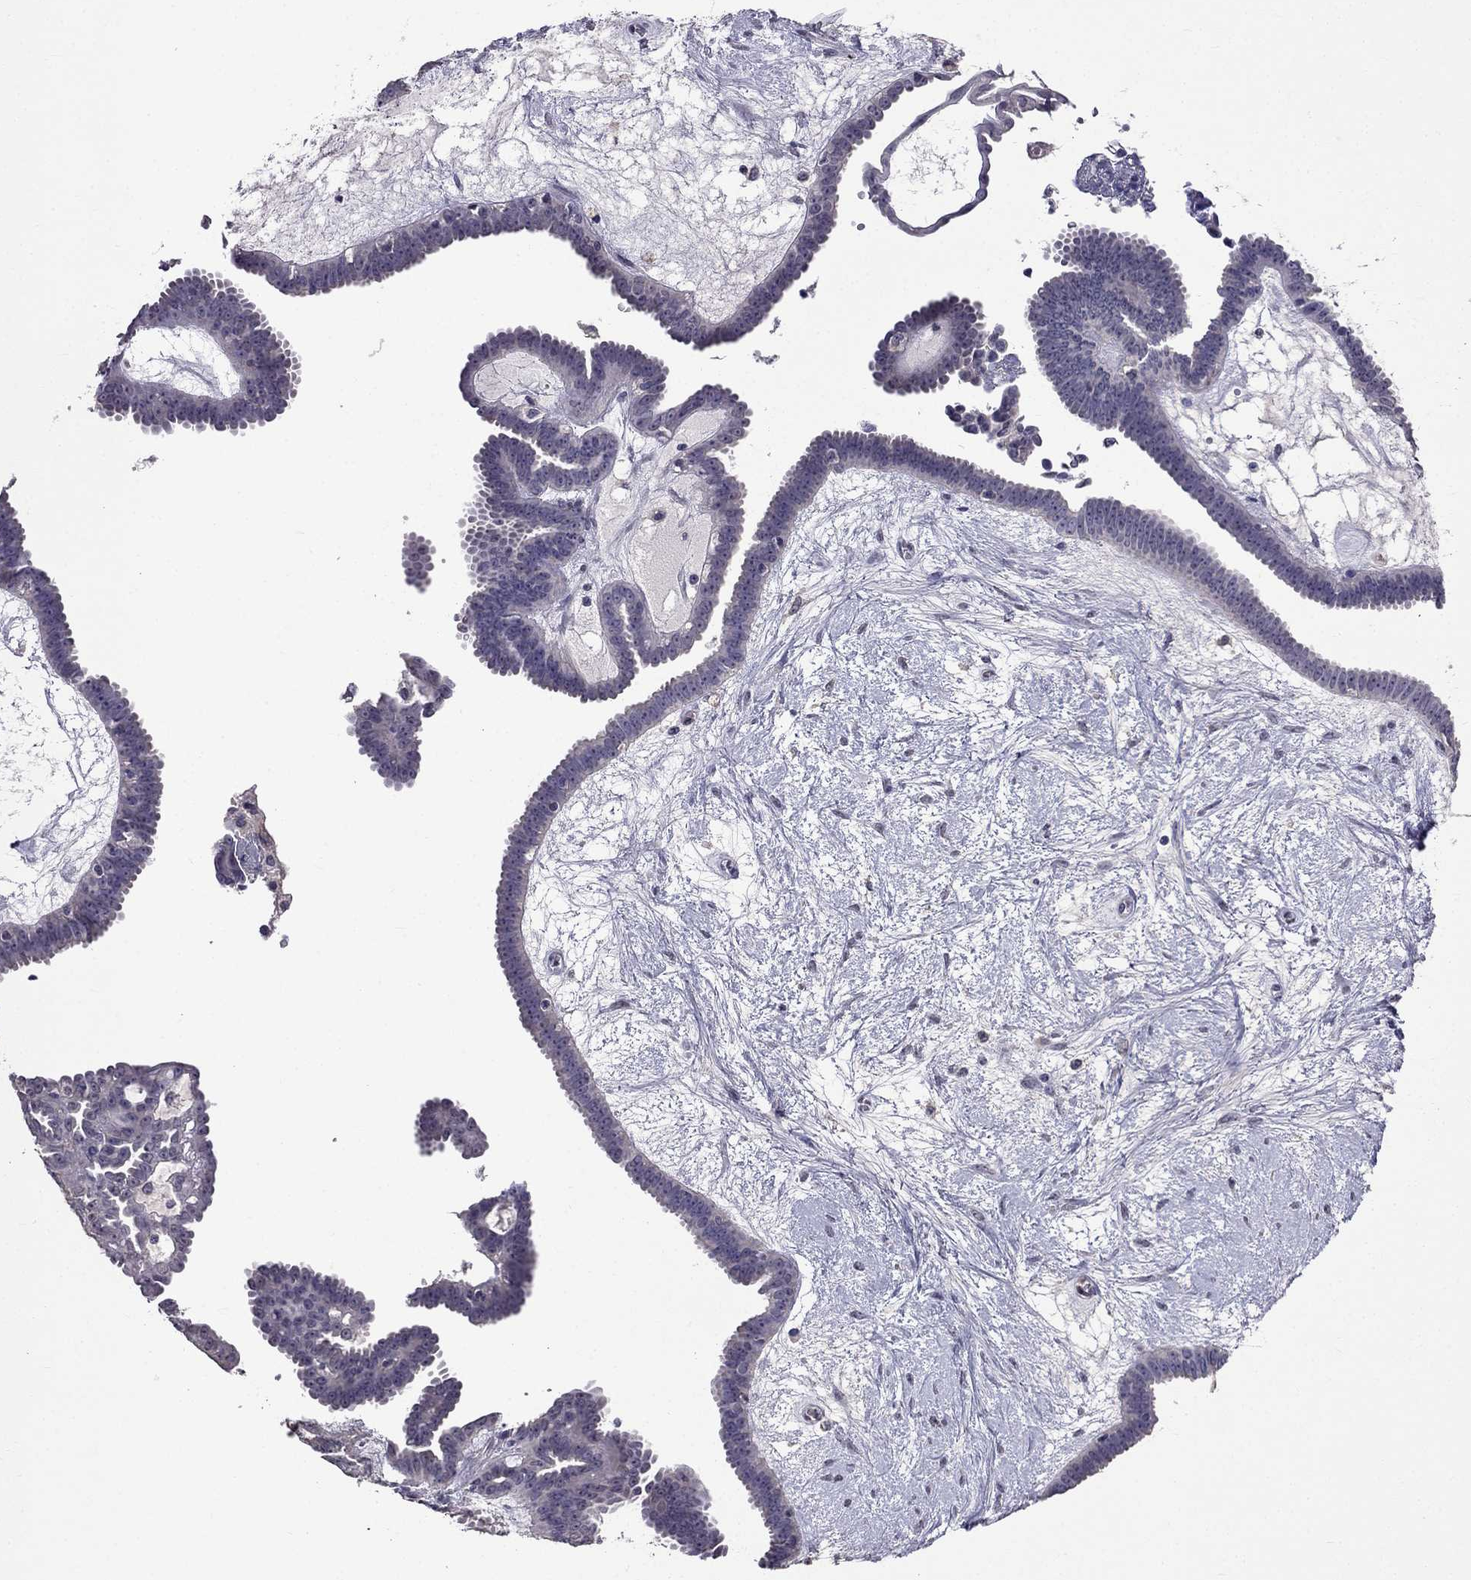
{"staining": {"intensity": "negative", "quantity": "none", "location": "none"}, "tissue": "ovarian cancer", "cell_type": "Tumor cells", "image_type": "cancer", "snomed": [{"axis": "morphology", "description": "Cystadenocarcinoma, serous, NOS"}, {"axis": "topography", "description": "Ovary"}], "caption": "Histopathology image shows no significant protein expression in tumor cells of serous cystadenocarcinoma (ovarian).", "gene": "AQP9", "patient": {"sex": "female", "age": 71}}